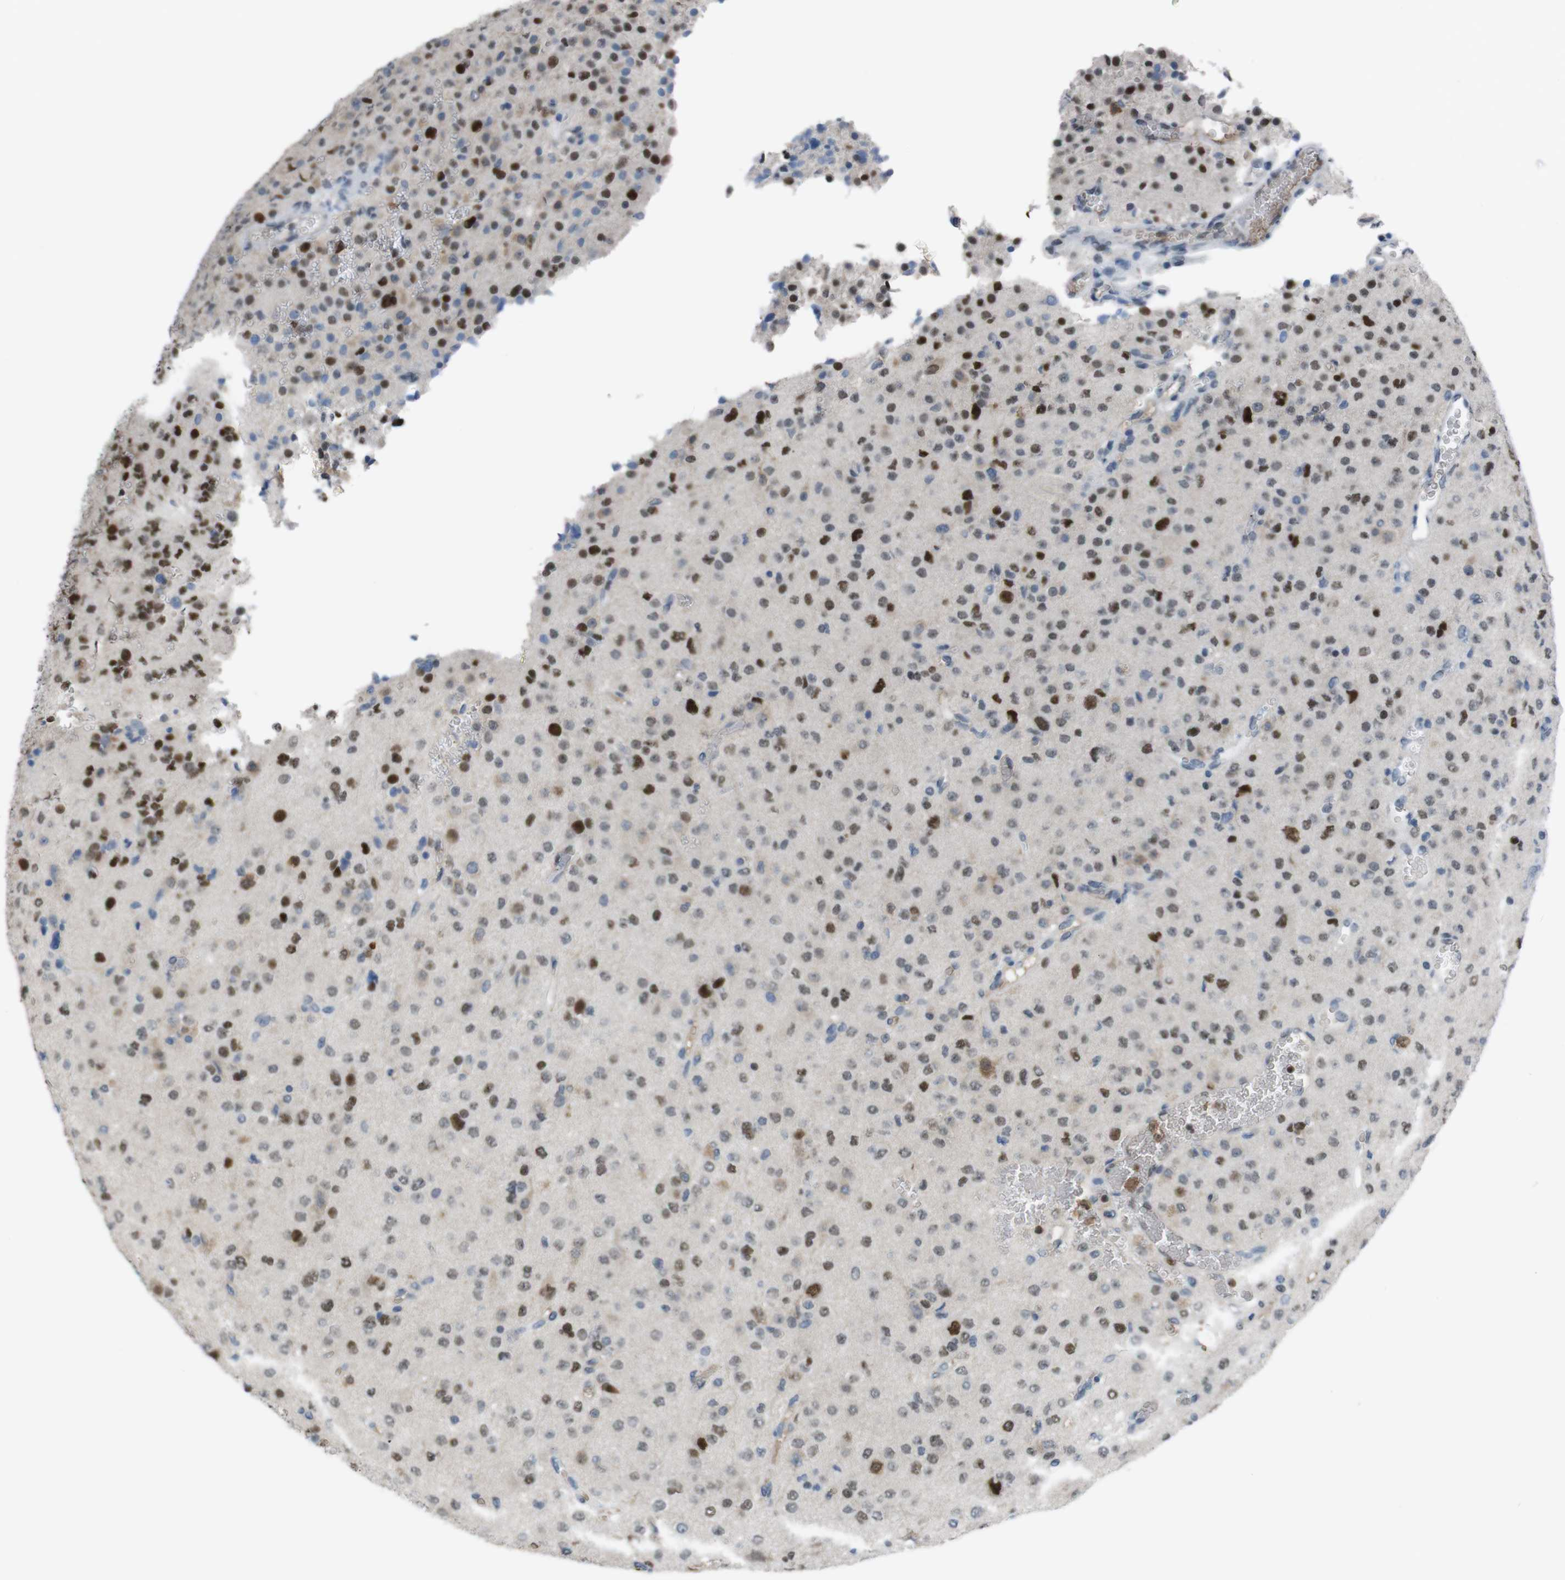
{"staining": {"intensity": "strong", "quantity": ">75%", "location": "nuclear"}, "tissue": "glioma", "cell_type": "Tumor cells", "image_type": "cancer", "snomed": [{"axis": "morphology", "description": "Glioma, malignant, Low grade"}, {"axis": "topography", "description": "Brain"}], "caption": "An image of human glioma stained for a protein exhibits strong nuclear brown staining in tumor cells.", "gene": "SUB1", "patient": {"sex": "male", "age": 38}}